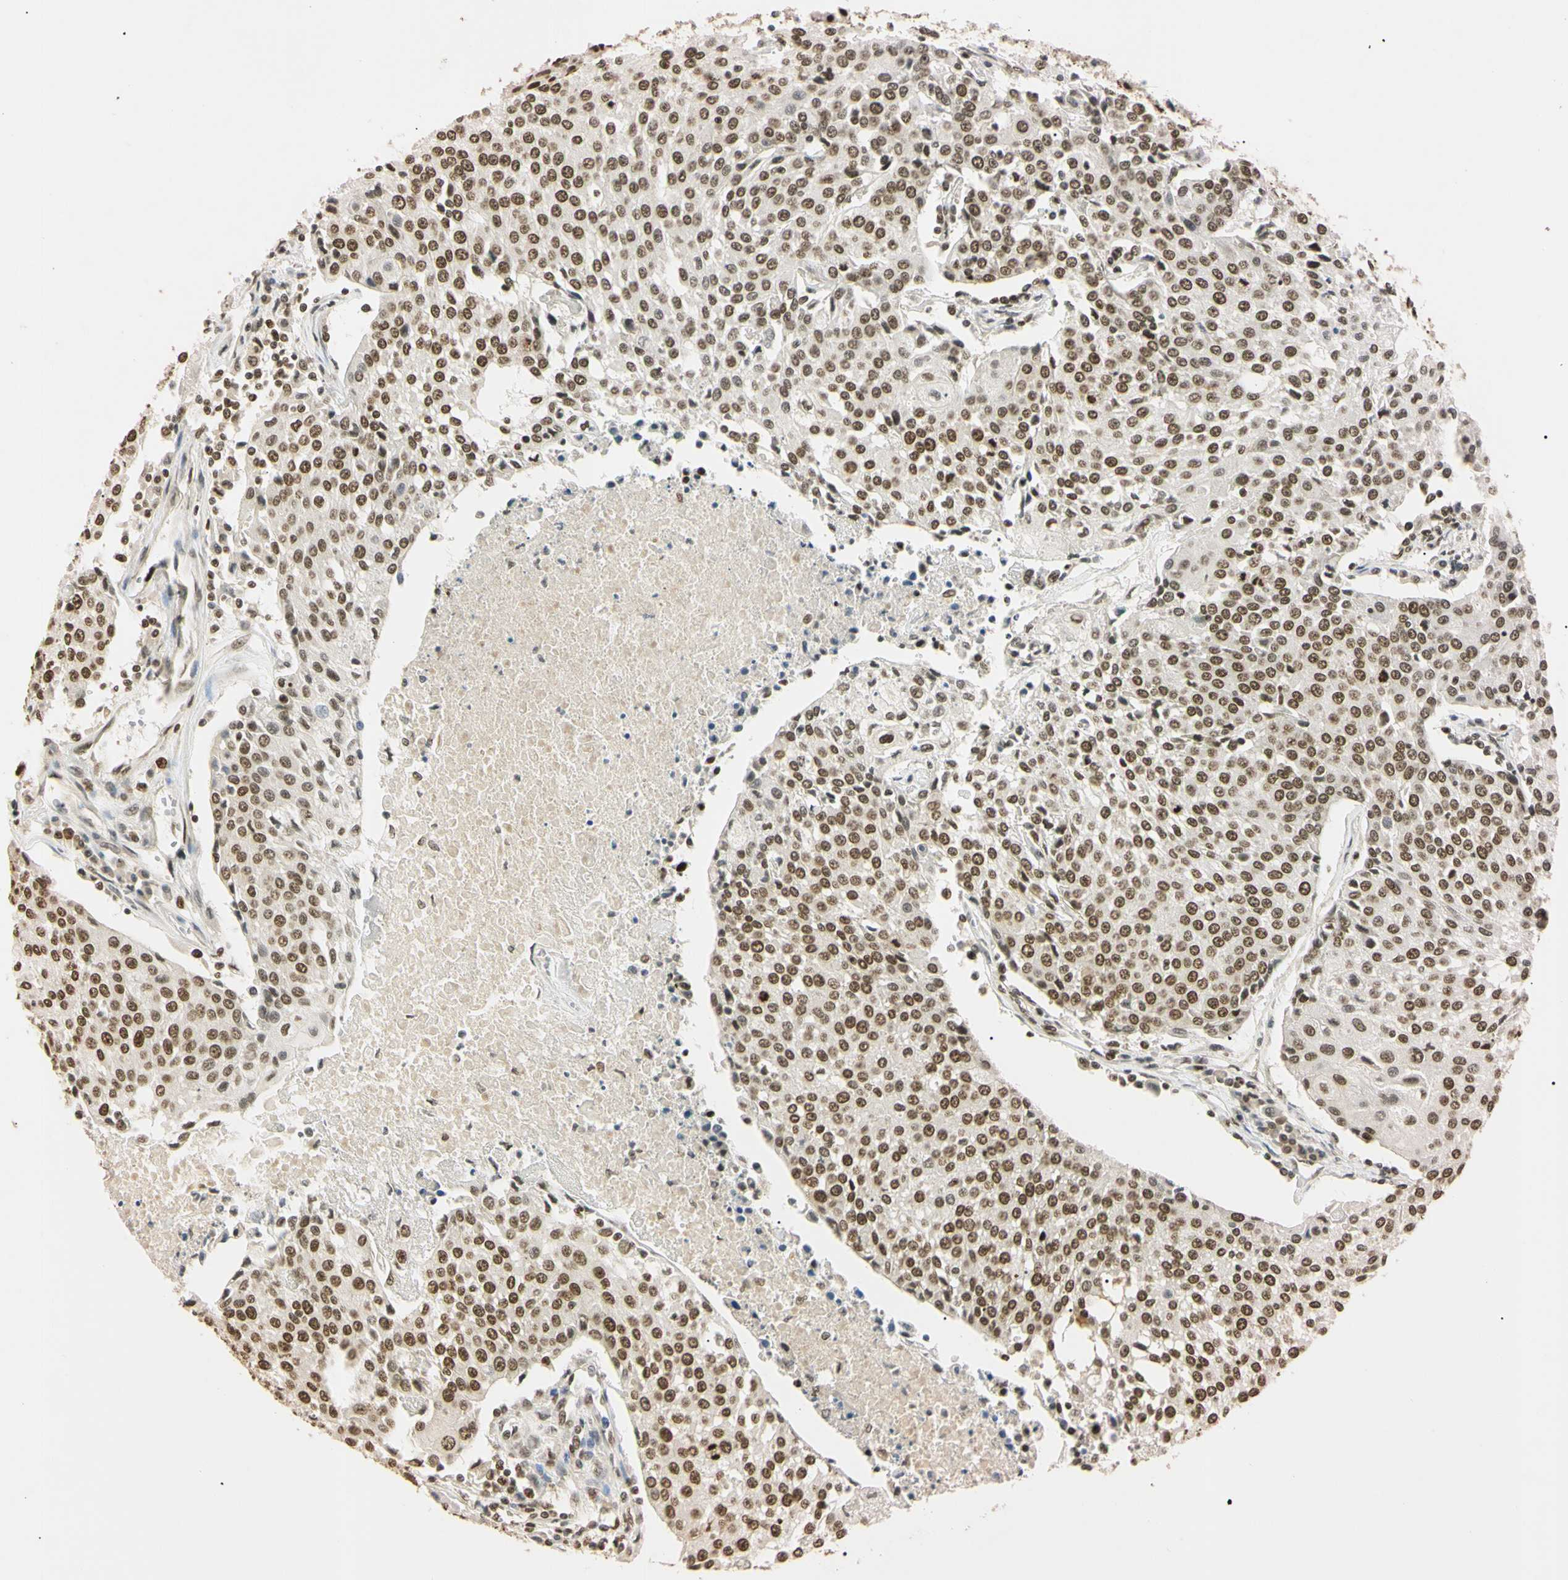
{"staining": {"intensity": "strong", "quantity": ">75%", "location": "nuclear"}, "tissue": "urothelial cancer", "cell_type": "Tumor cells", "image_type": "cancer", "snomed": [{"axis": "morphology", "description": "Urothelial carcinoma, High grade"}, {"axis": "topography", "description": "Urinary bladder"}], "caption": "Human urothelial cancer stained with a protein marker demonstrates strong staining in tumor cells.", "gene": "SMARCA5", "patient": {"sex": "female", "age": 85}}